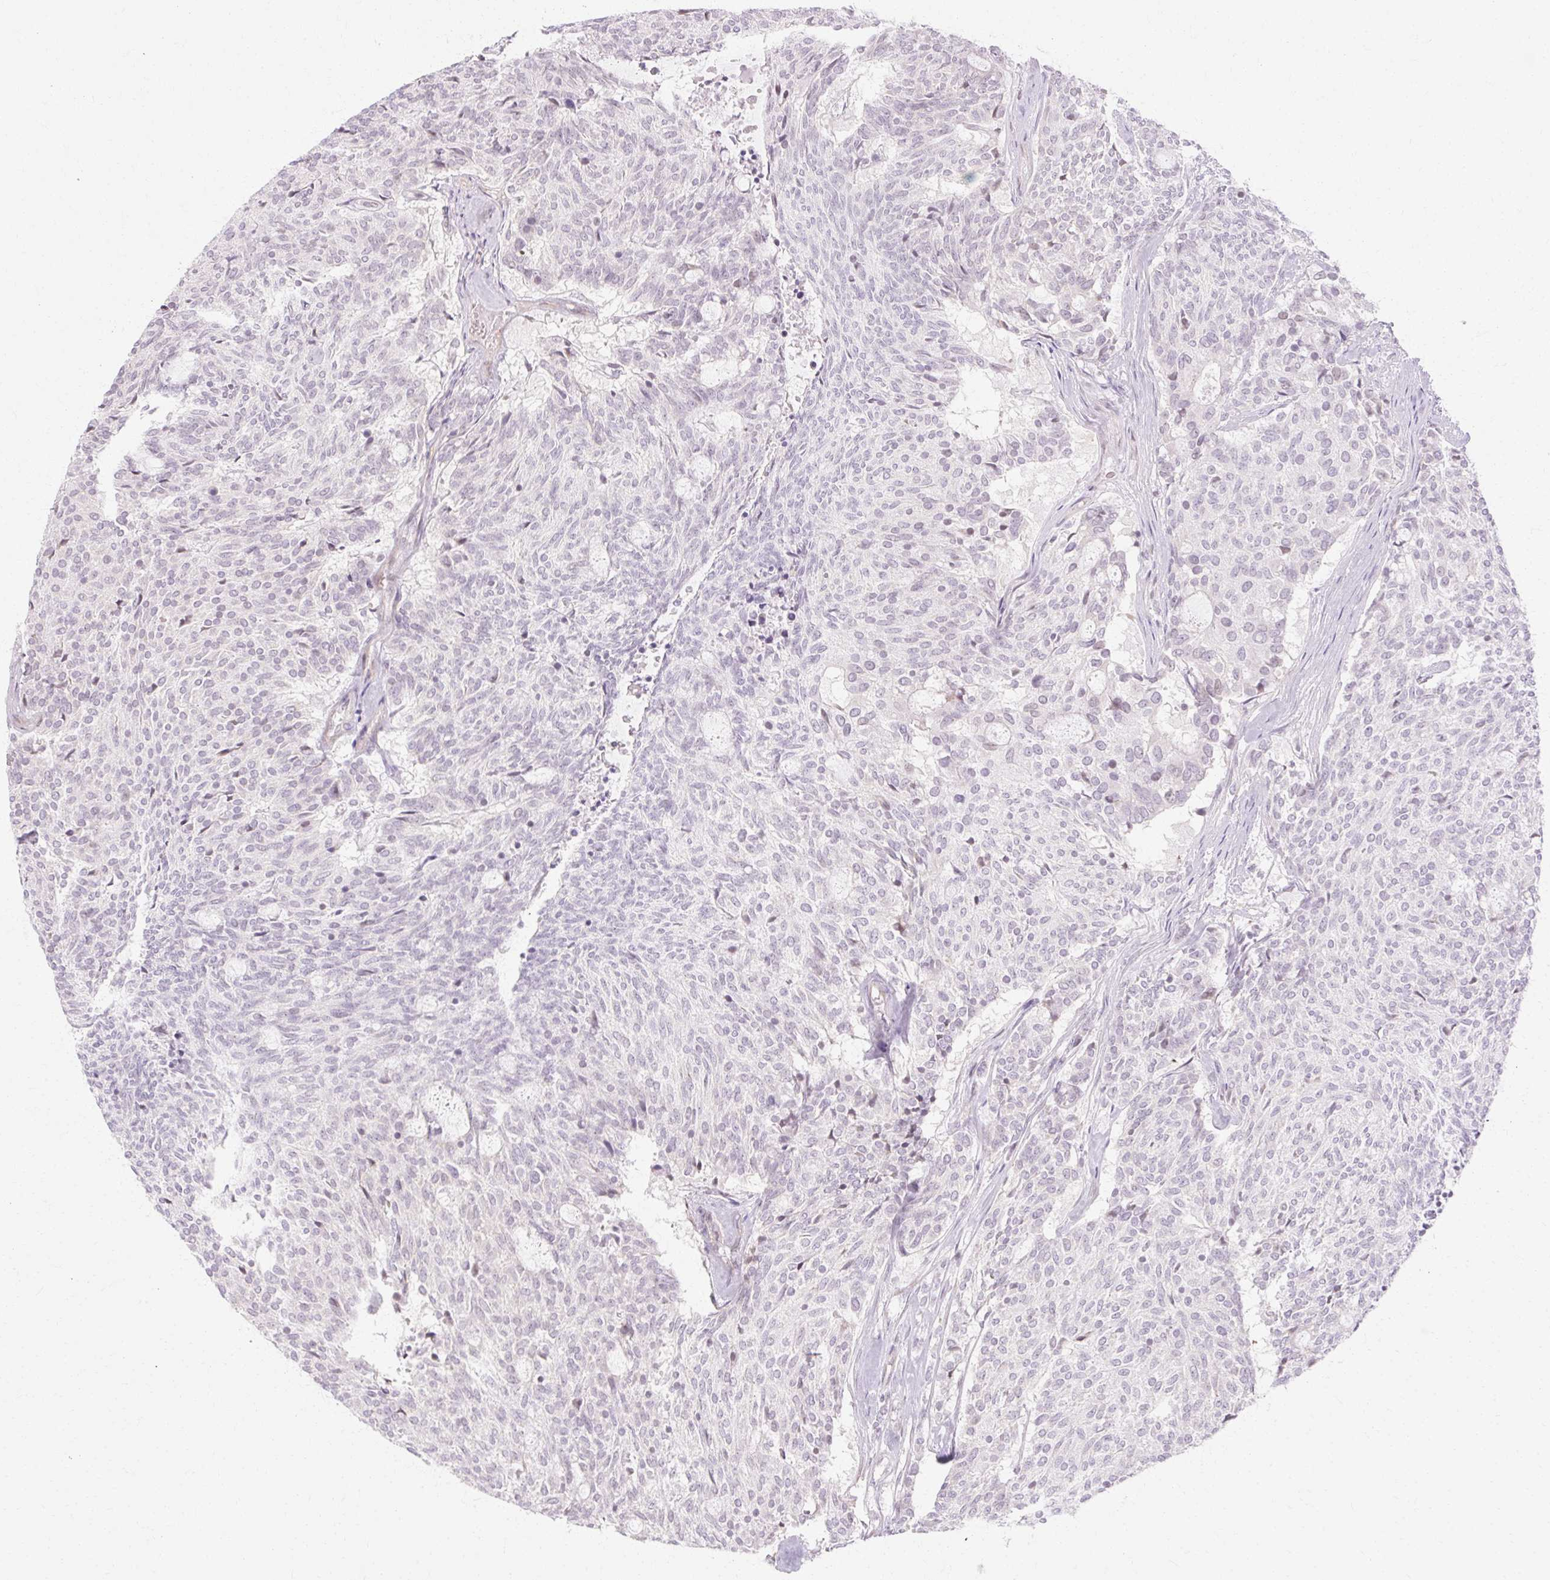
{"staining": {"intensity": "negative", "quantity": "none", "location": "none"}, "tissue": "carcinoid", "cell_type": "Tumor cells", "image_type": "cancer", "snomed": [{"axis": "morphology", "description": "Carcinoid, malignant, NOS"}, {"axis": "topography", "description": "Pancreas"}], "caption": "Immunohistochemistry photomicrograph of neoplastic tissue: human carcinoid stained with DAB (3,3'-diaminobenzidine) displays no significant protein positivity in tumor cells. (Stains: DAB IHC with hematoxylin counter stain, Microscopy: brightfield microscopy at high magnification).", "gene": "C3orf49", "patient": {"sex": "female", "age": 54}}